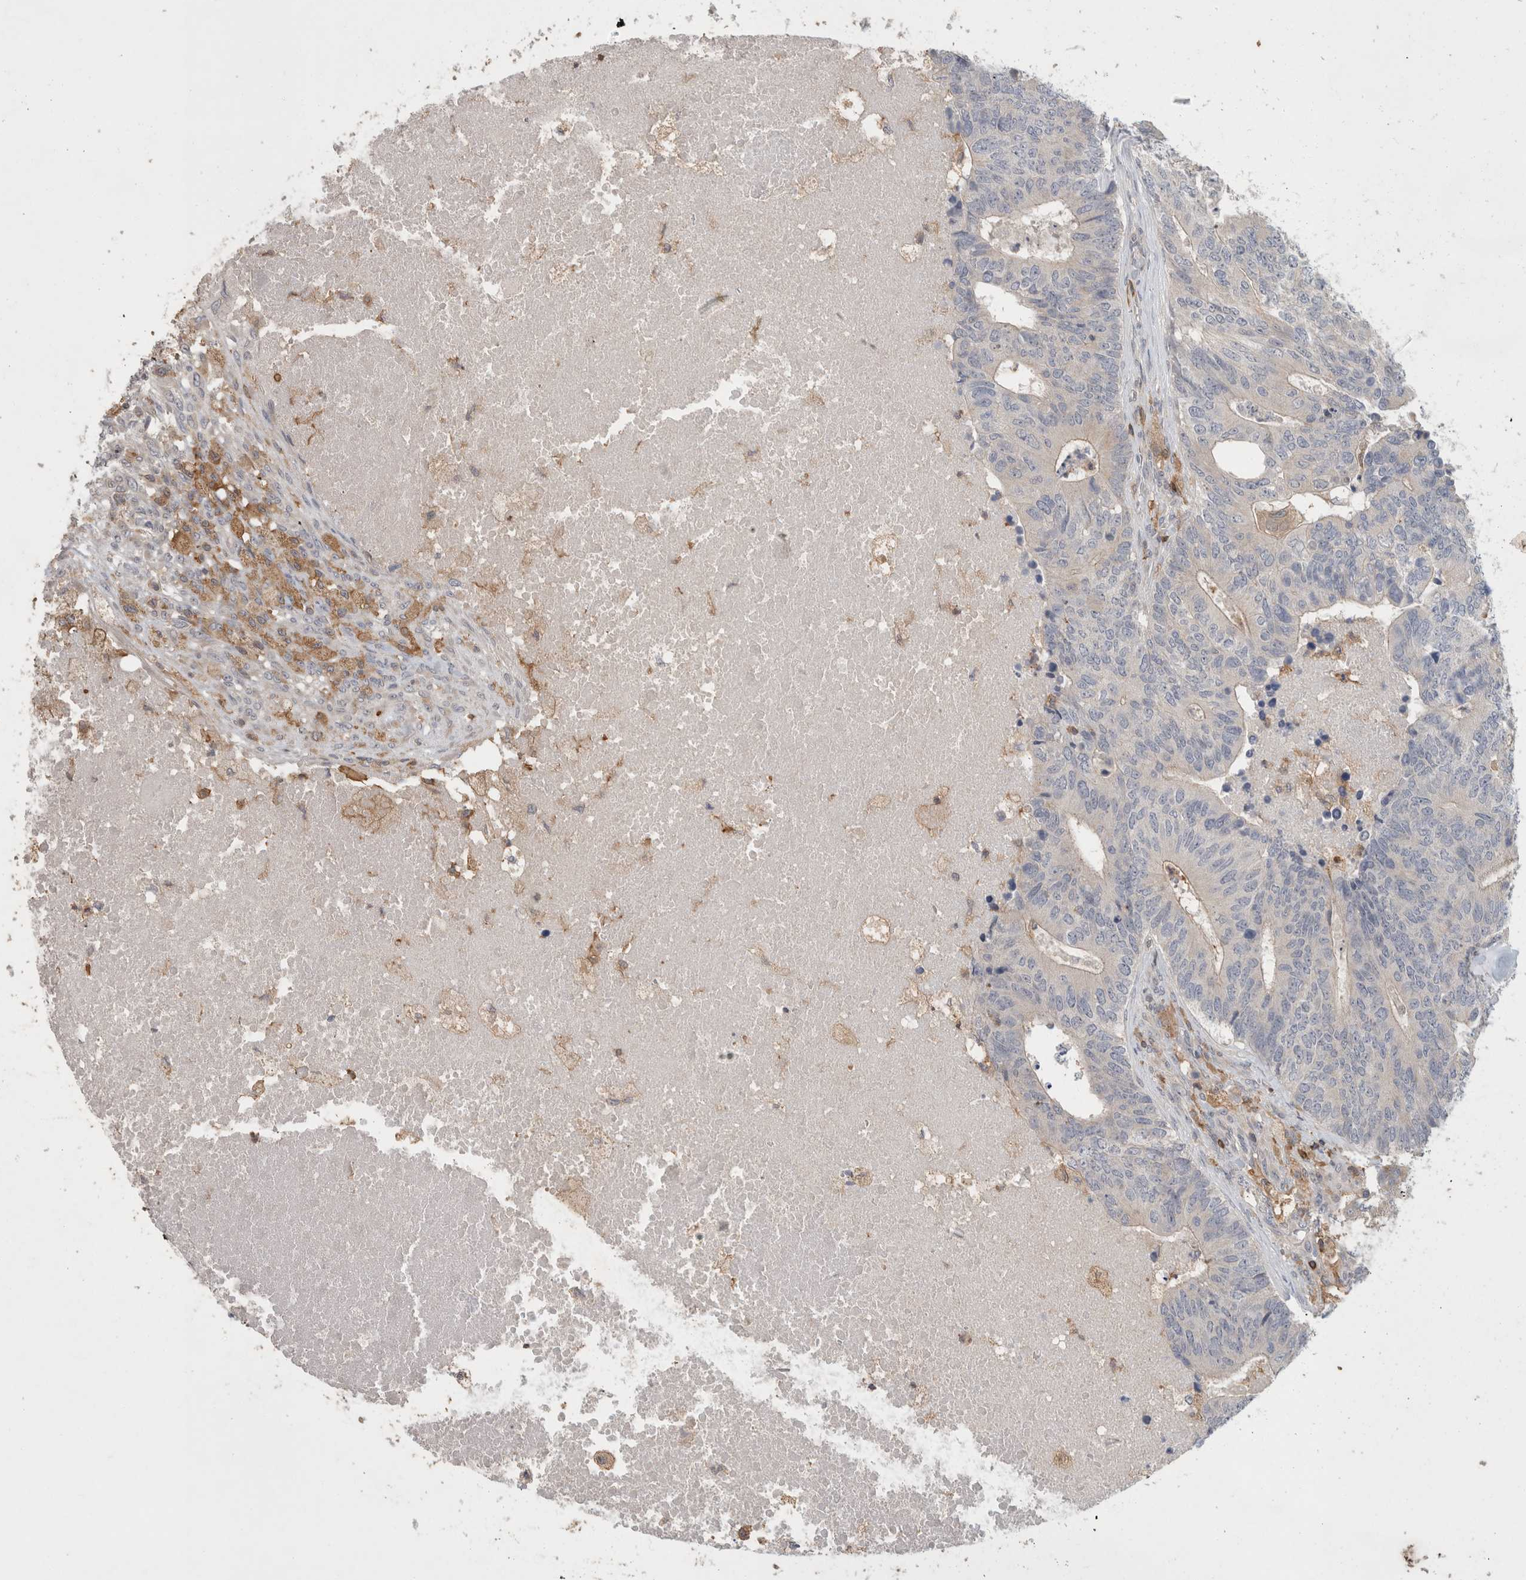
{"staining": {"intensity": "negative", "quantity": "none", "location": "none"}, "tissue": "colorectal cancer", "cell_type": "Tumor cells", "image_type": "cancer", "snomed": [{"axis": "morphology", "description": "Adenocarcinoma, NOS"}, {"axis": "topography", "description": "Colon"}], "caption": "Image shows no protein positivity in tumor cells of colorectal cancer (adenocarcinoma) tissue.", "gene": "GFRA2", "patient": {"sex": "female", "age": 67}}